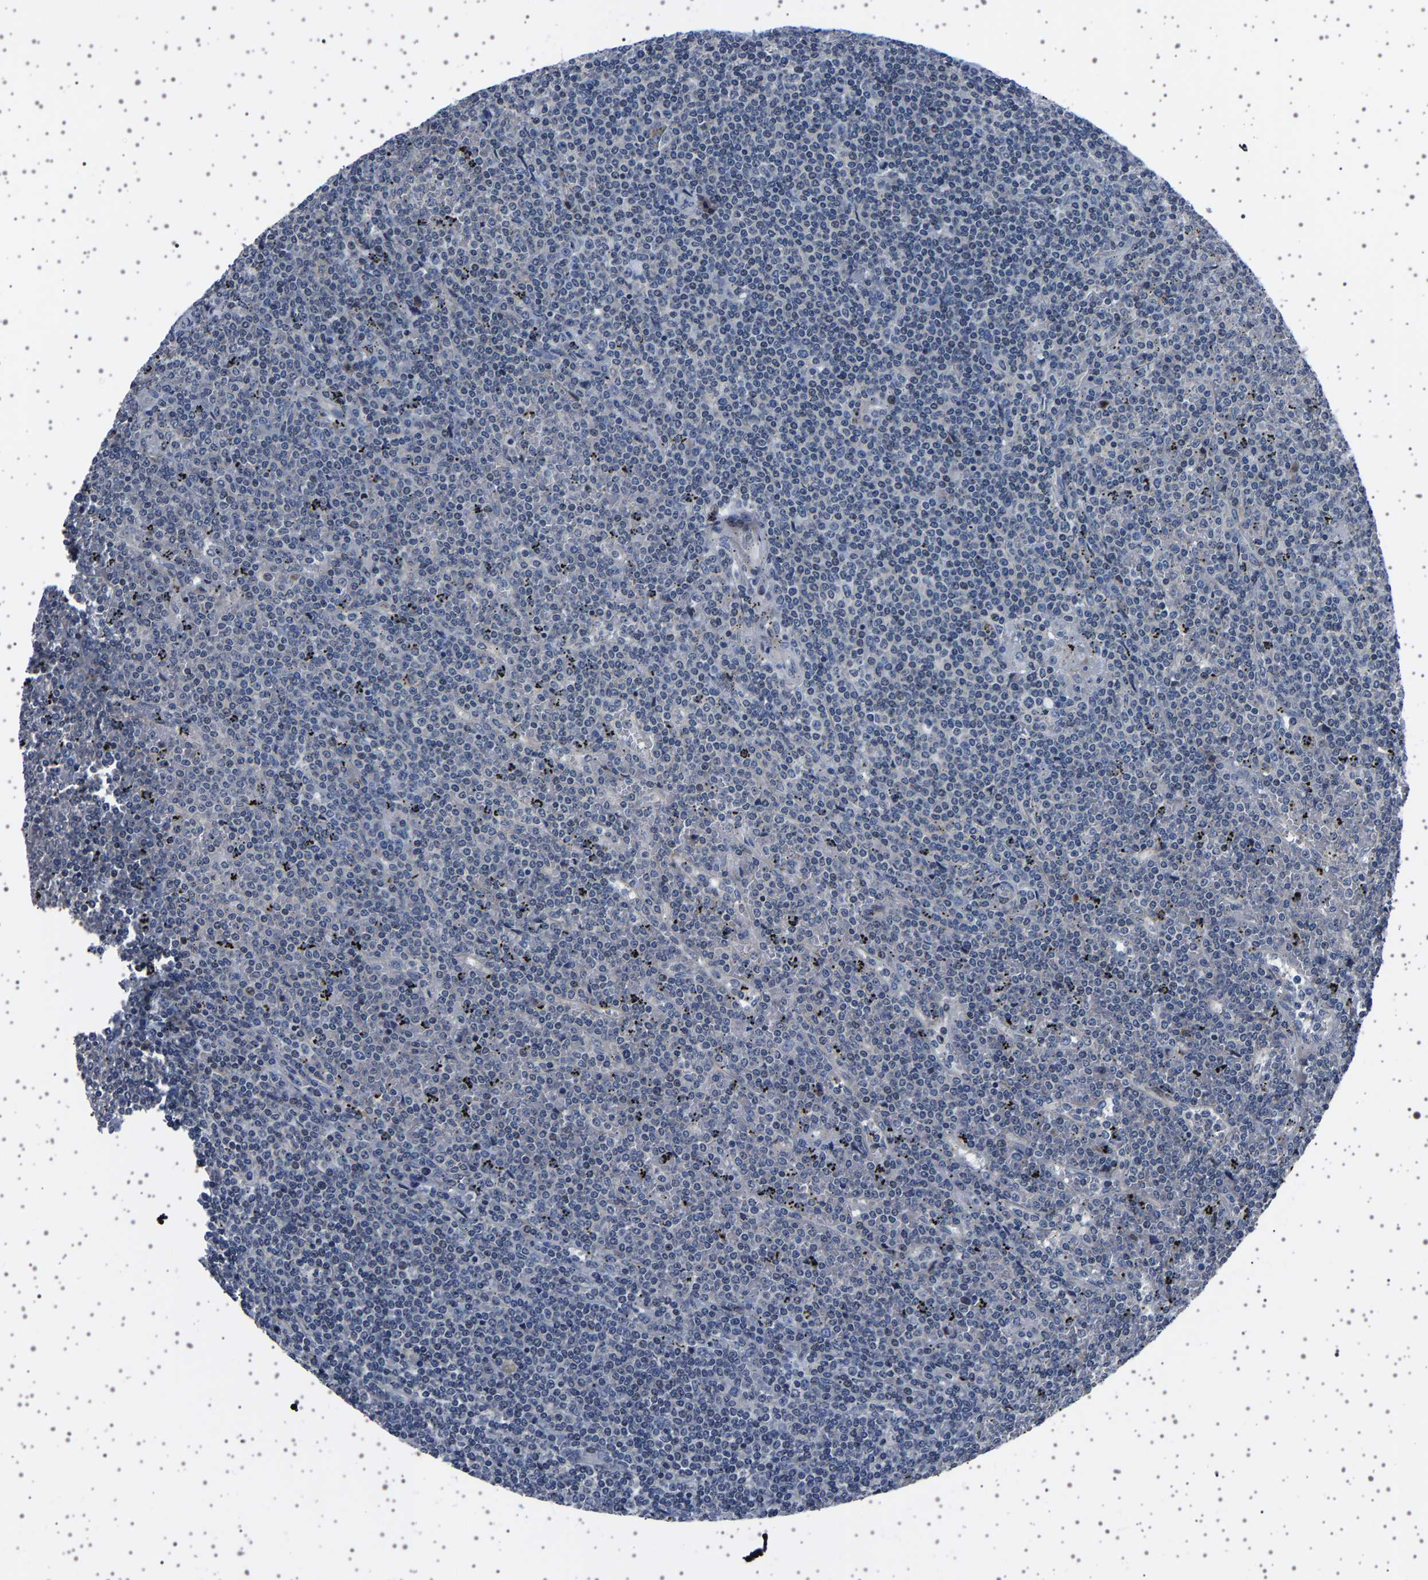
{"staining": {"intensity": "weak", "quantity": "<25%", "location": "nuclear"}, "tissue": "lymphoma", "cell_type": "Tumor cells", "image_type": "cancer", "snomed": [{"axis": "morphology", "description": "Malignant lymphoma, non-Hodgkin's type, Low grade"}, {"axis": "topography", "description": "Spleen"}], "caption": "A high-resolution histopathology image shows immunohistochemistry (IHC) staining of malignant lymphoma, non-Hodgkin's type (low-grade), which reveals no significant staining in tumor cells.", "gene": "PAK5", "patient": {"sex": "female", "age": 19}}